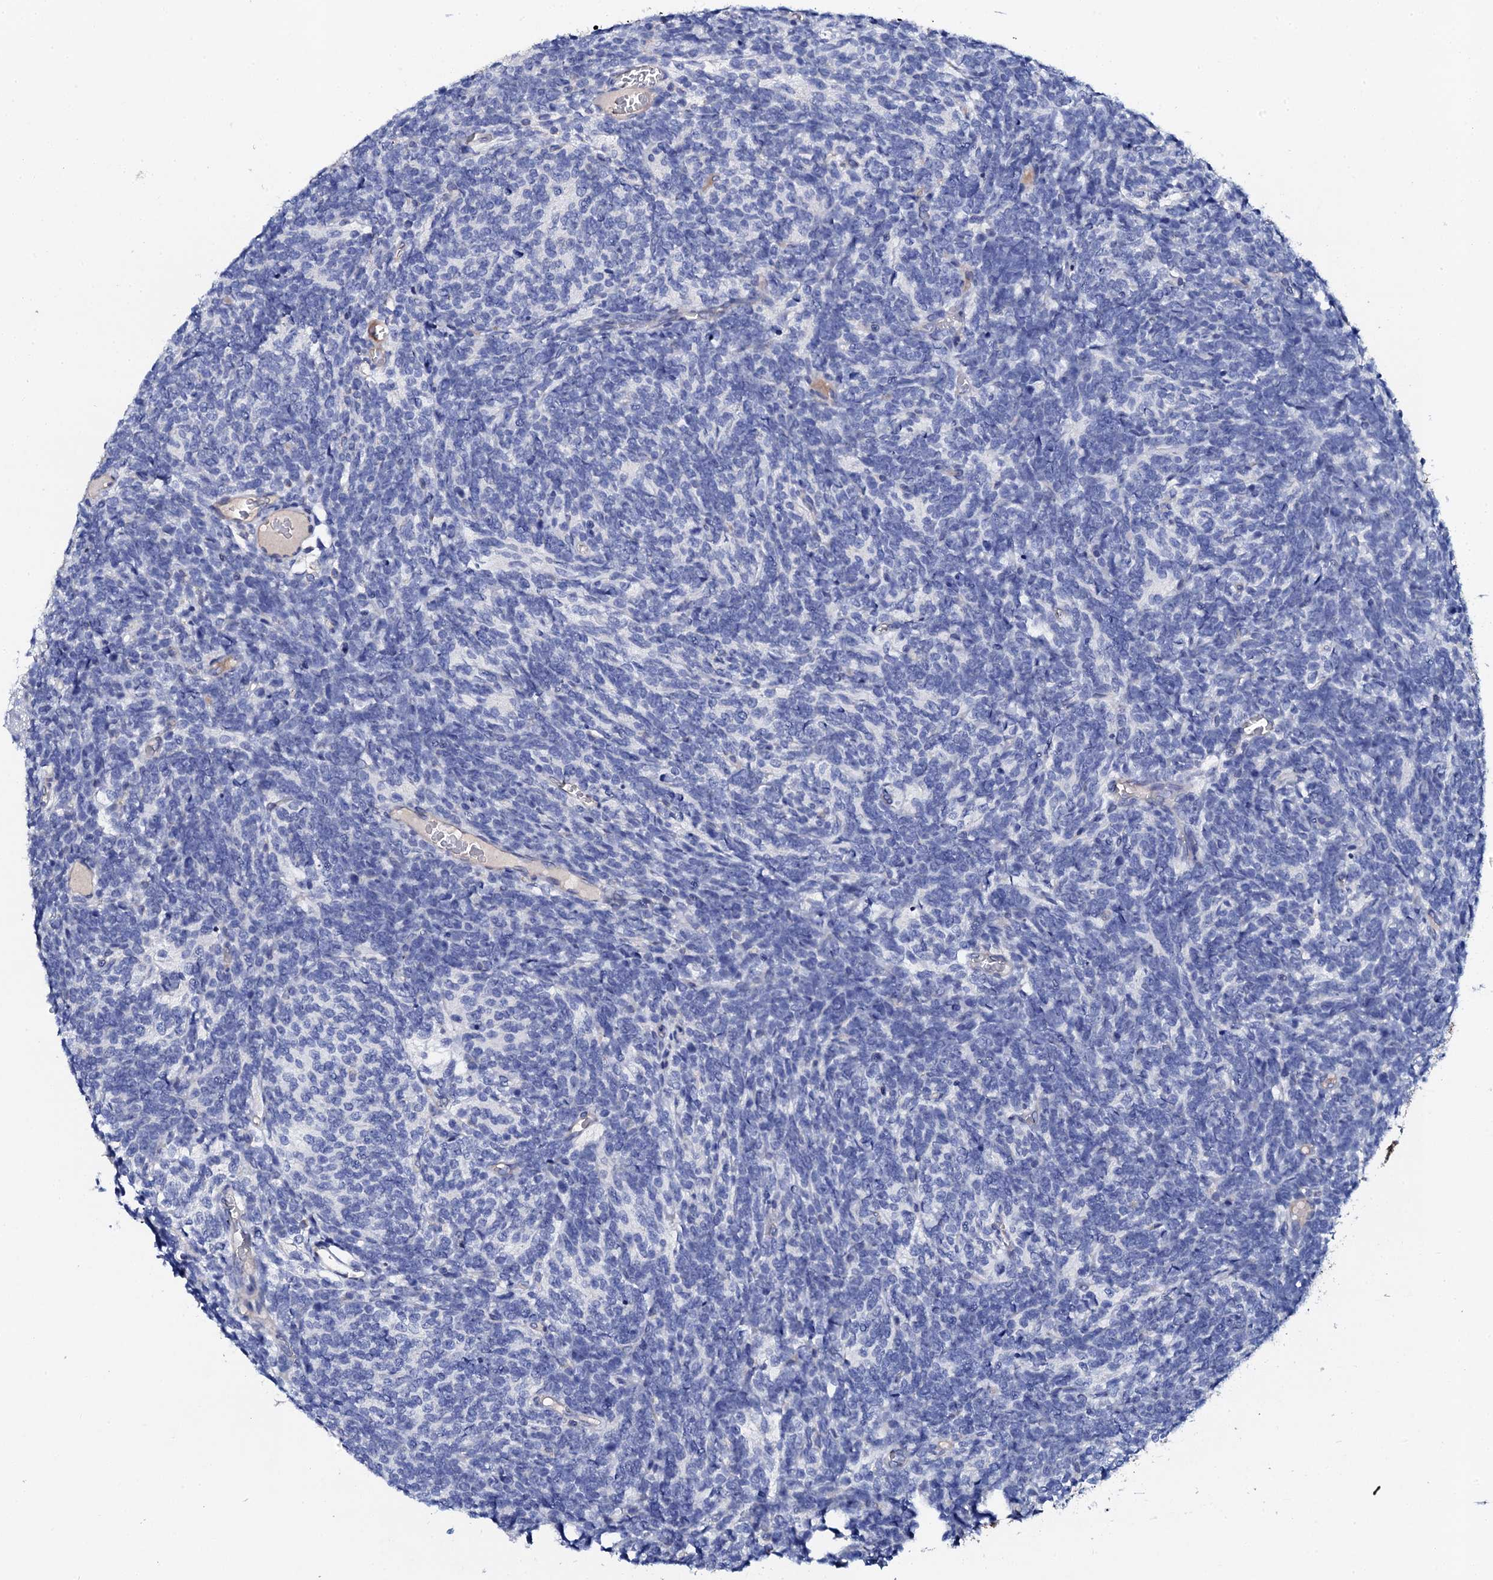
{"staining": {"intensity": "negative", "quantity": "none", "location": "none"}, "tissue": "glioma", "cell_type": "Tumor cells", "image_type": "cancer", "snomed": [{"axis": "morphology", "description": "Glioma, malignant, Low grade"}, {"axis": "topography", "description": "Brain"}], "caption": "Malignant glioma (low-grade) was stained to show a protein in brown. There is no significant positivity in tumor cells.", "gene": "KLHL32", "patient": {"sex": "female", "age": 1}}